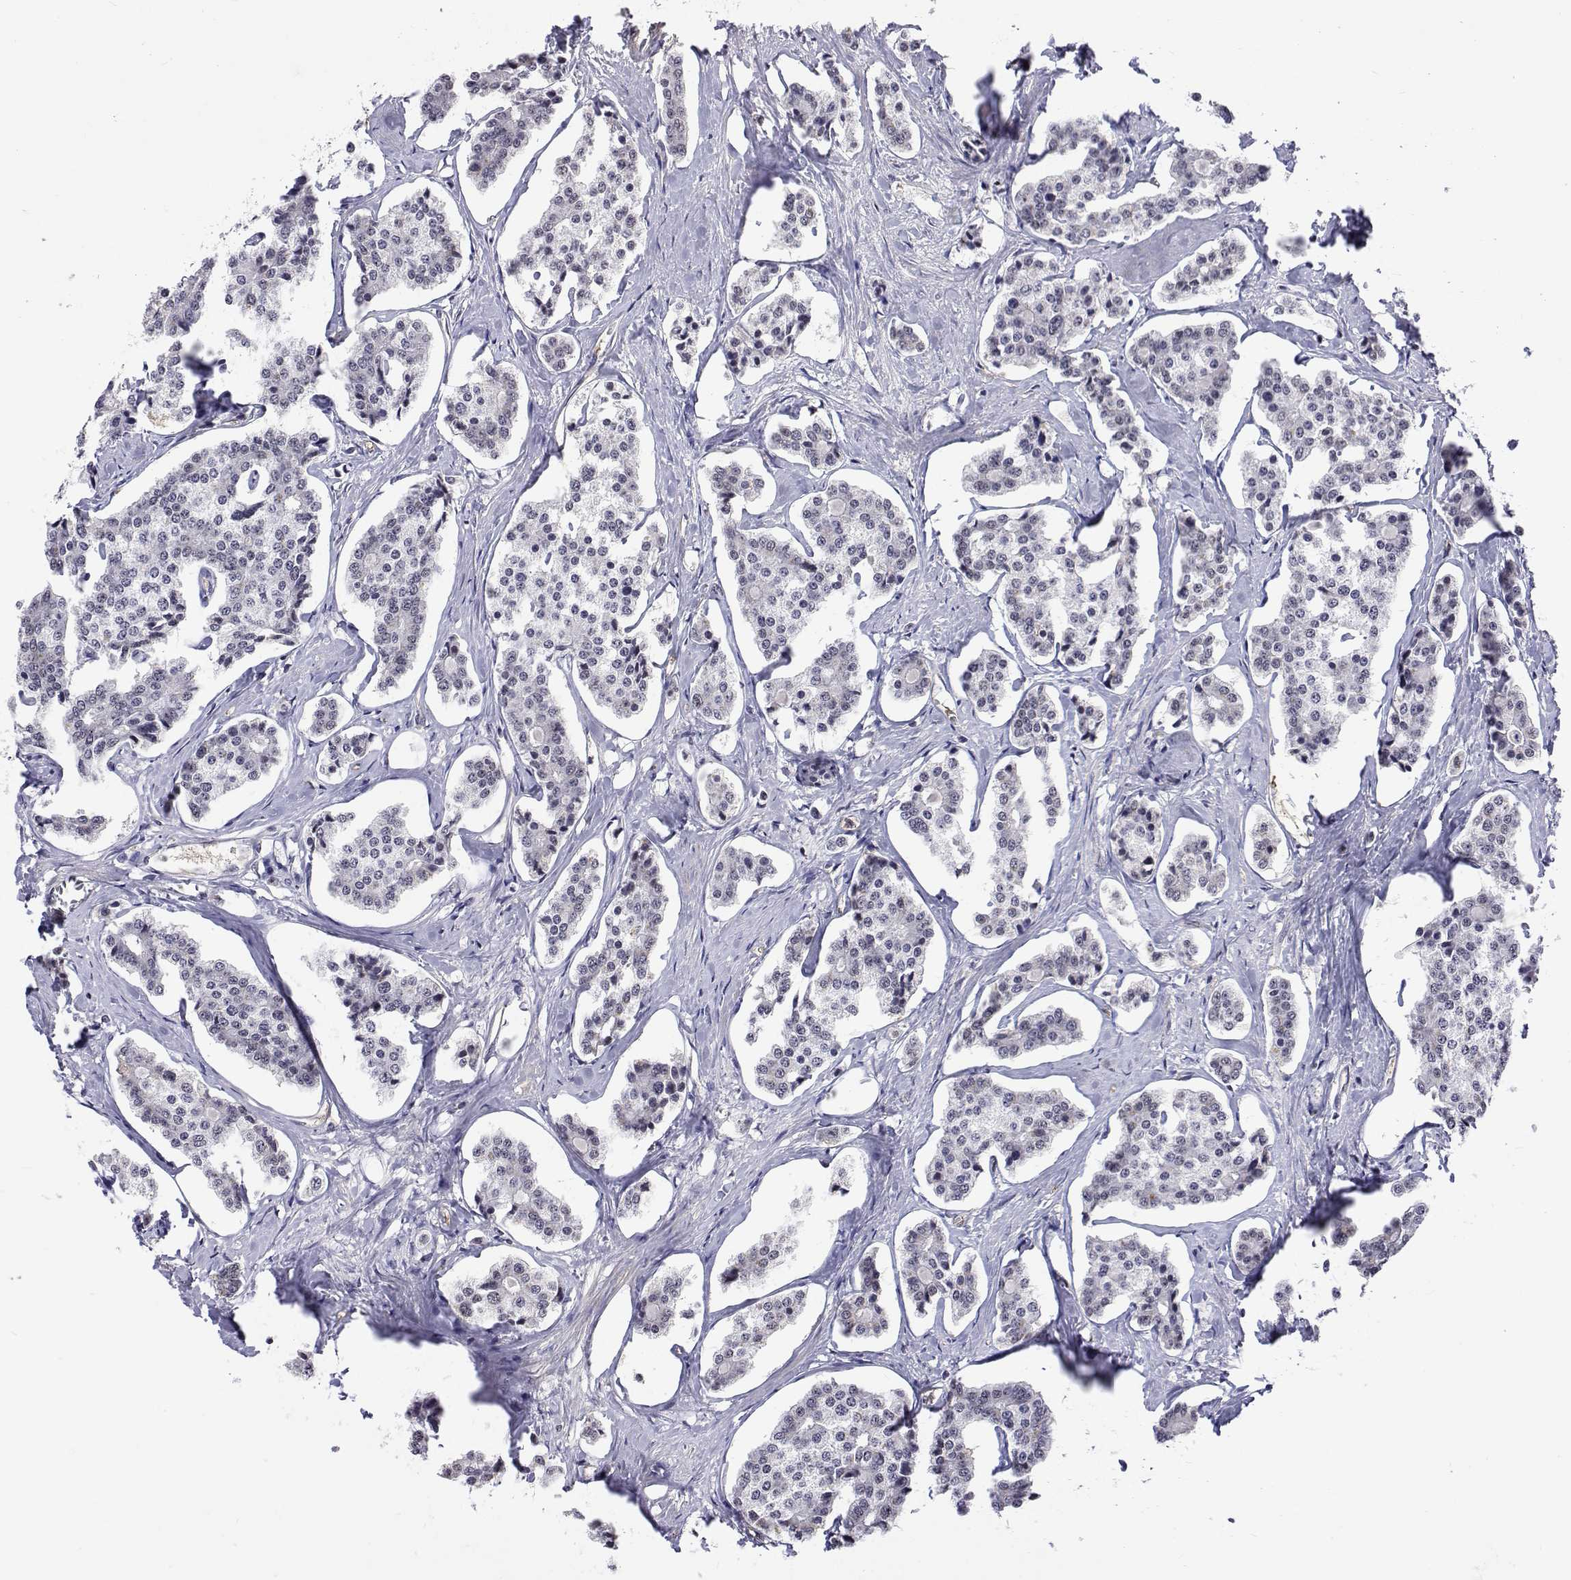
{"staining": {"intensity": "negative", "quantity": "none", "location": "none"}, "tissue": "carcinoid", "cell_type": "Tumor cells", "image_type": "cancer", "snomed": [{"axis": "morphology", "description": "Carcinoid, malignant, NOS"}, {"axis": "topography", "description": "Small intestine"}], "caption": "Image shows no significant protein expression in tumor cells of carcinoid.", "gene": "NHP2", "patient": {"sex": "female", "age": 65}}